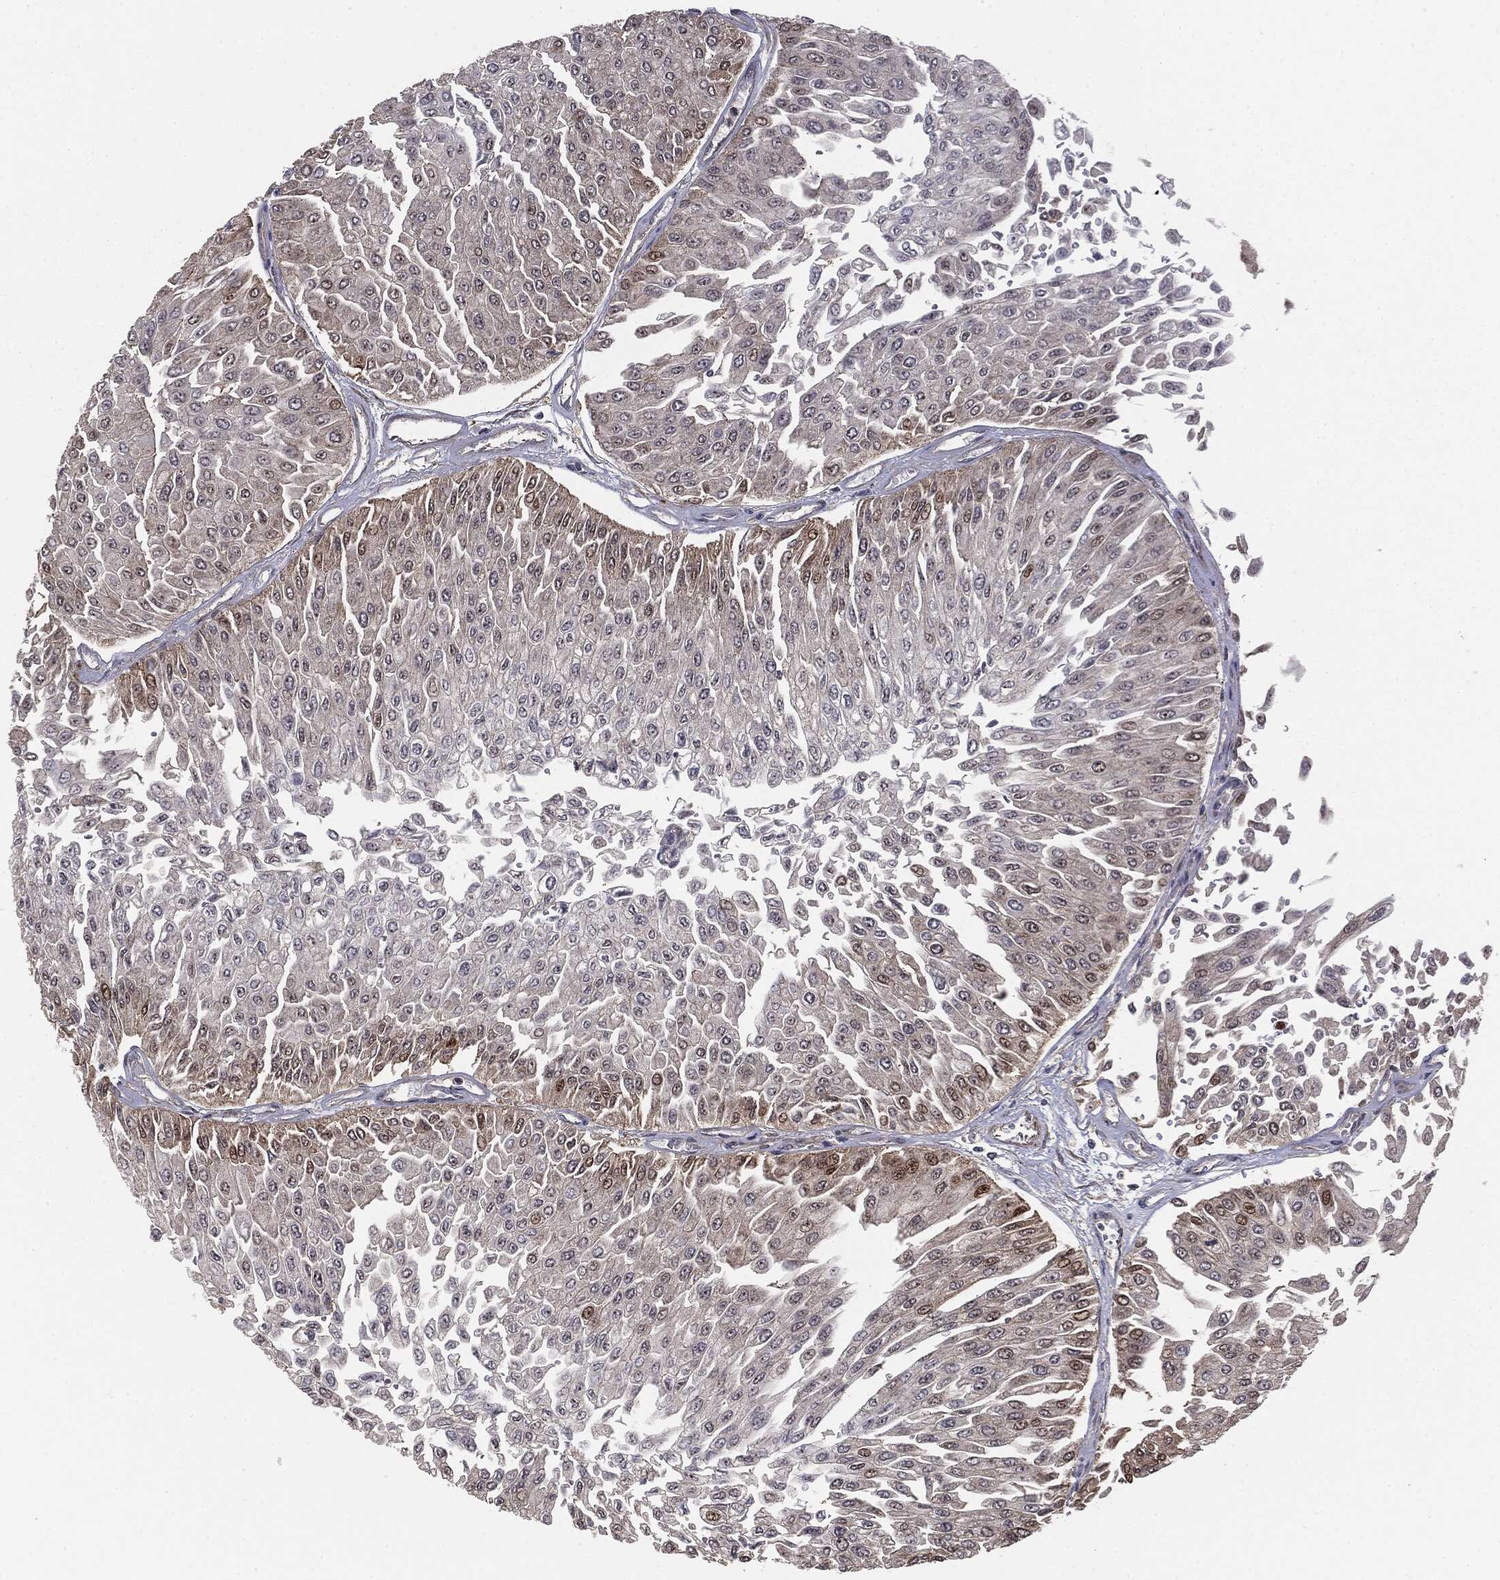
{"staining": {"intensity": "moderate", "quantity": "<25%", "location": "nuclear"}, "tissue": "urothelial cancer", "cell_type": "Tumor cells", "image_type": "cancer", "snomed": [{"axis": "morphology", "description": "Urothelial carcinoma, Low grade"}, {"axis": "topography", "description": "Urinary bladder"}], "caption": "Protein staining shows moderate nuclear positivity in approximately <25% of tumor cells in urothelial cancer.", "gene": "PTEN", "patient": {"sex": "male", "age": 67}}